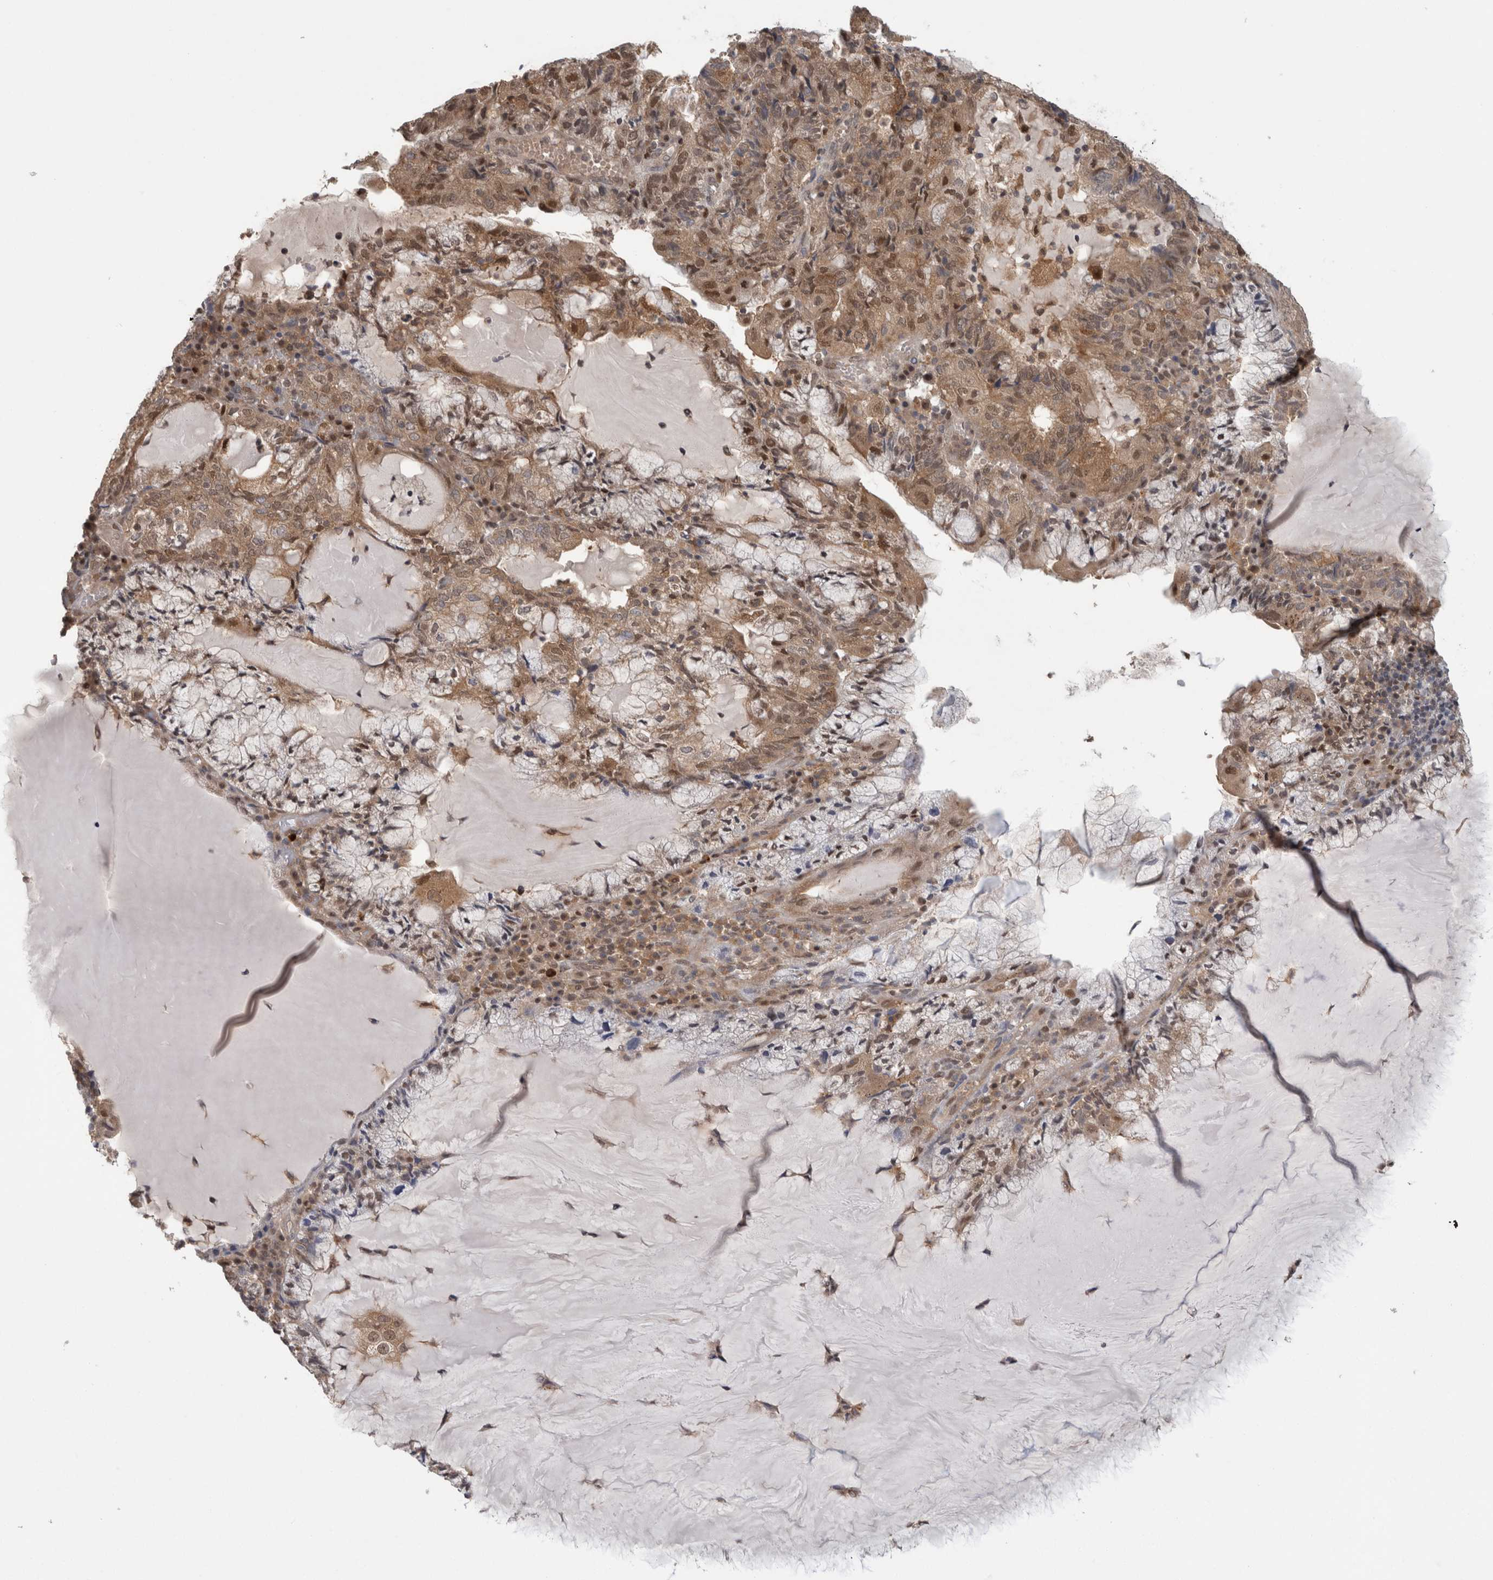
{"staining": {"intensity": "moderate", "quantity": ">75%", "location": "cytoplasmic/membranous,nuclear"}, "tissue": "endometrial cancer", "cell_type": "Tumor cells", "image_type": "cancer", "snomed": [{"axis": "morphology", "description": "Adenocarcinoma, NOS"}, {"axis": "topography", "description": "Endometrium"}], "caption": "Immunohistochemical staining of adenocarcinoma (endometrial) reveals medium levels of moderate cytoplasmic/membranous and nuclear positivity in approximately >75% of tumor cells.", "gene": "PIGP", "patient": {"sex": "female", "age": 81}}